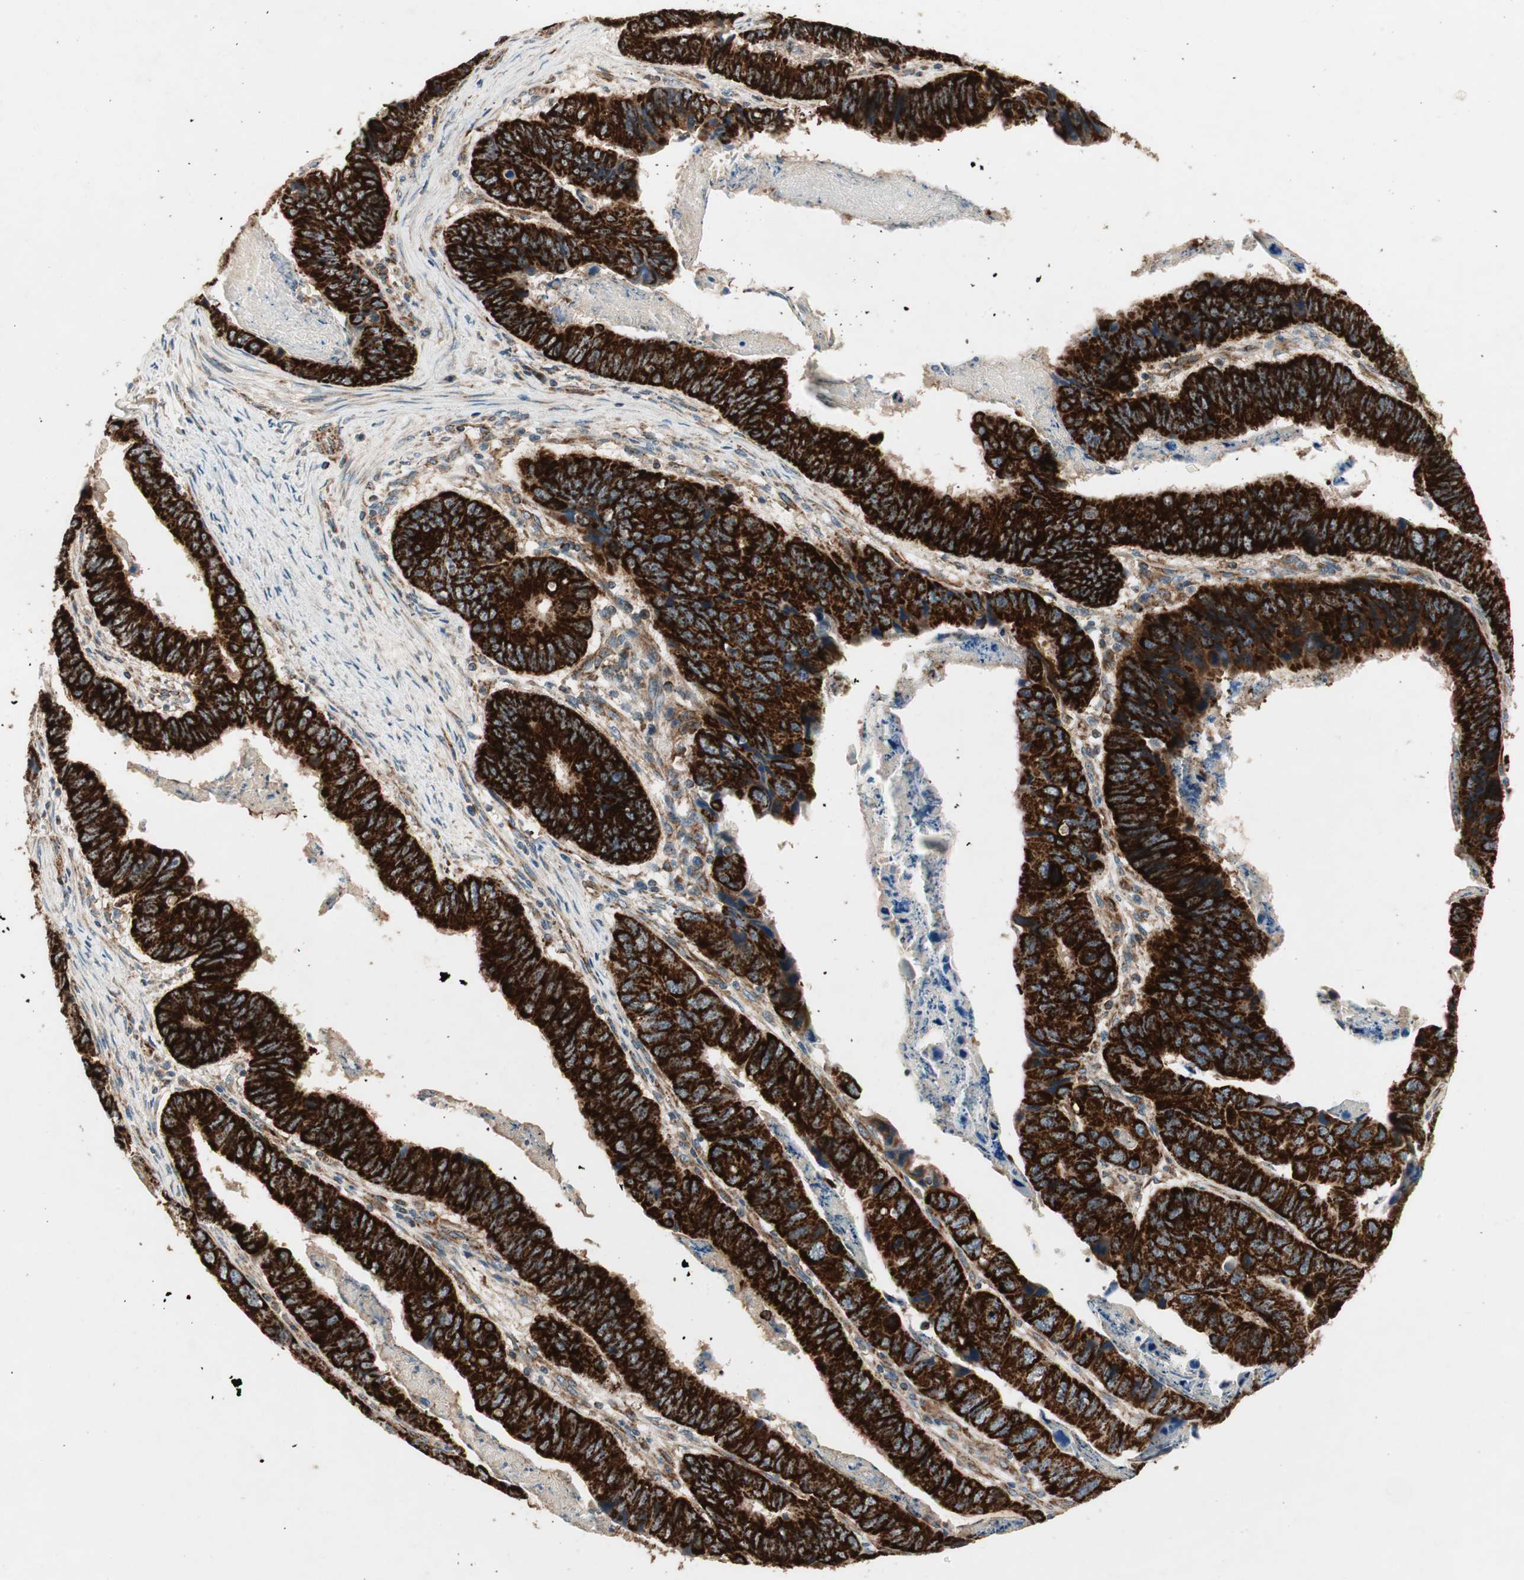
{"staining": {"intensity": "strong", "quantity": ">75%", "location": "cytoplasmic/membranous"}, "tissue": "stomach cancer", "cell_type": "Tumor cells", "image_type": "cancer", "snomed": [{"axis": "morphology", "description": "Adenocarcinoma, NOS"}, {"axis": "topography", "description": "Stomach, lower"}], "caption": "The immunohistochemical stain labels strong cytoplasmic/membranous positivity in tumor cells of stomach cancer (adenocarcinoma) tissue.", "gene": "AKAP1", "patient": {"sex": "male", "age": 77}}